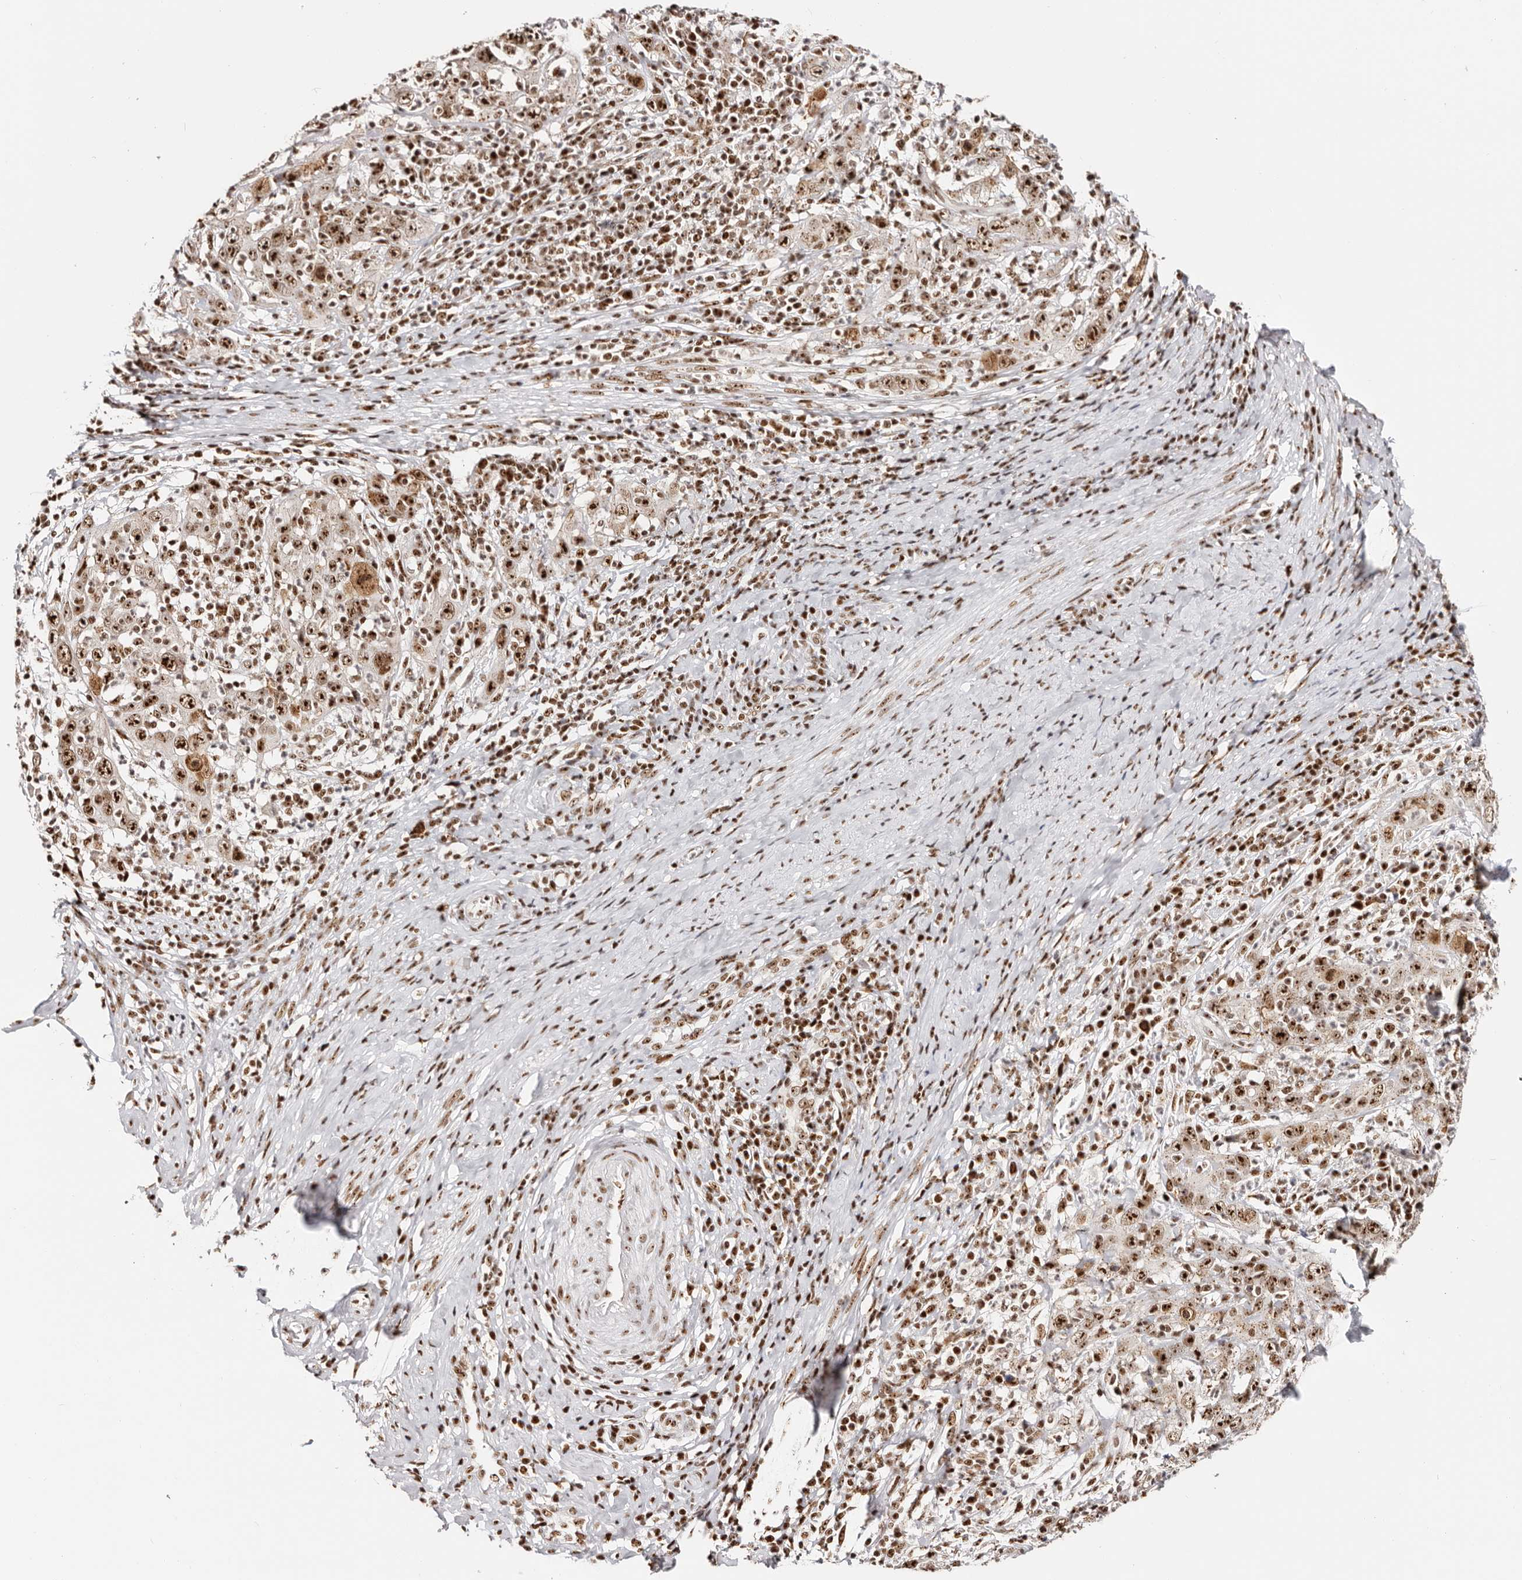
{"staining": {"intensity": "strong", "quantity": ">75%", "location": "nuclear"}, "tissue": "cervical cancer", "cell_type": "Tumor cells", "image_type": "cancer", "snomed": [{"axis": "morphology", "description": "Squamous cell carcinoma, NOS"}, {"axis": "topography", "description": "Cervix"}], "caption": "Cervical cancer stained with a protein marker displays strong staining in tumor cells.", "gene": "IQGAP3", "patient": {"sex": "female", "age": 46}}